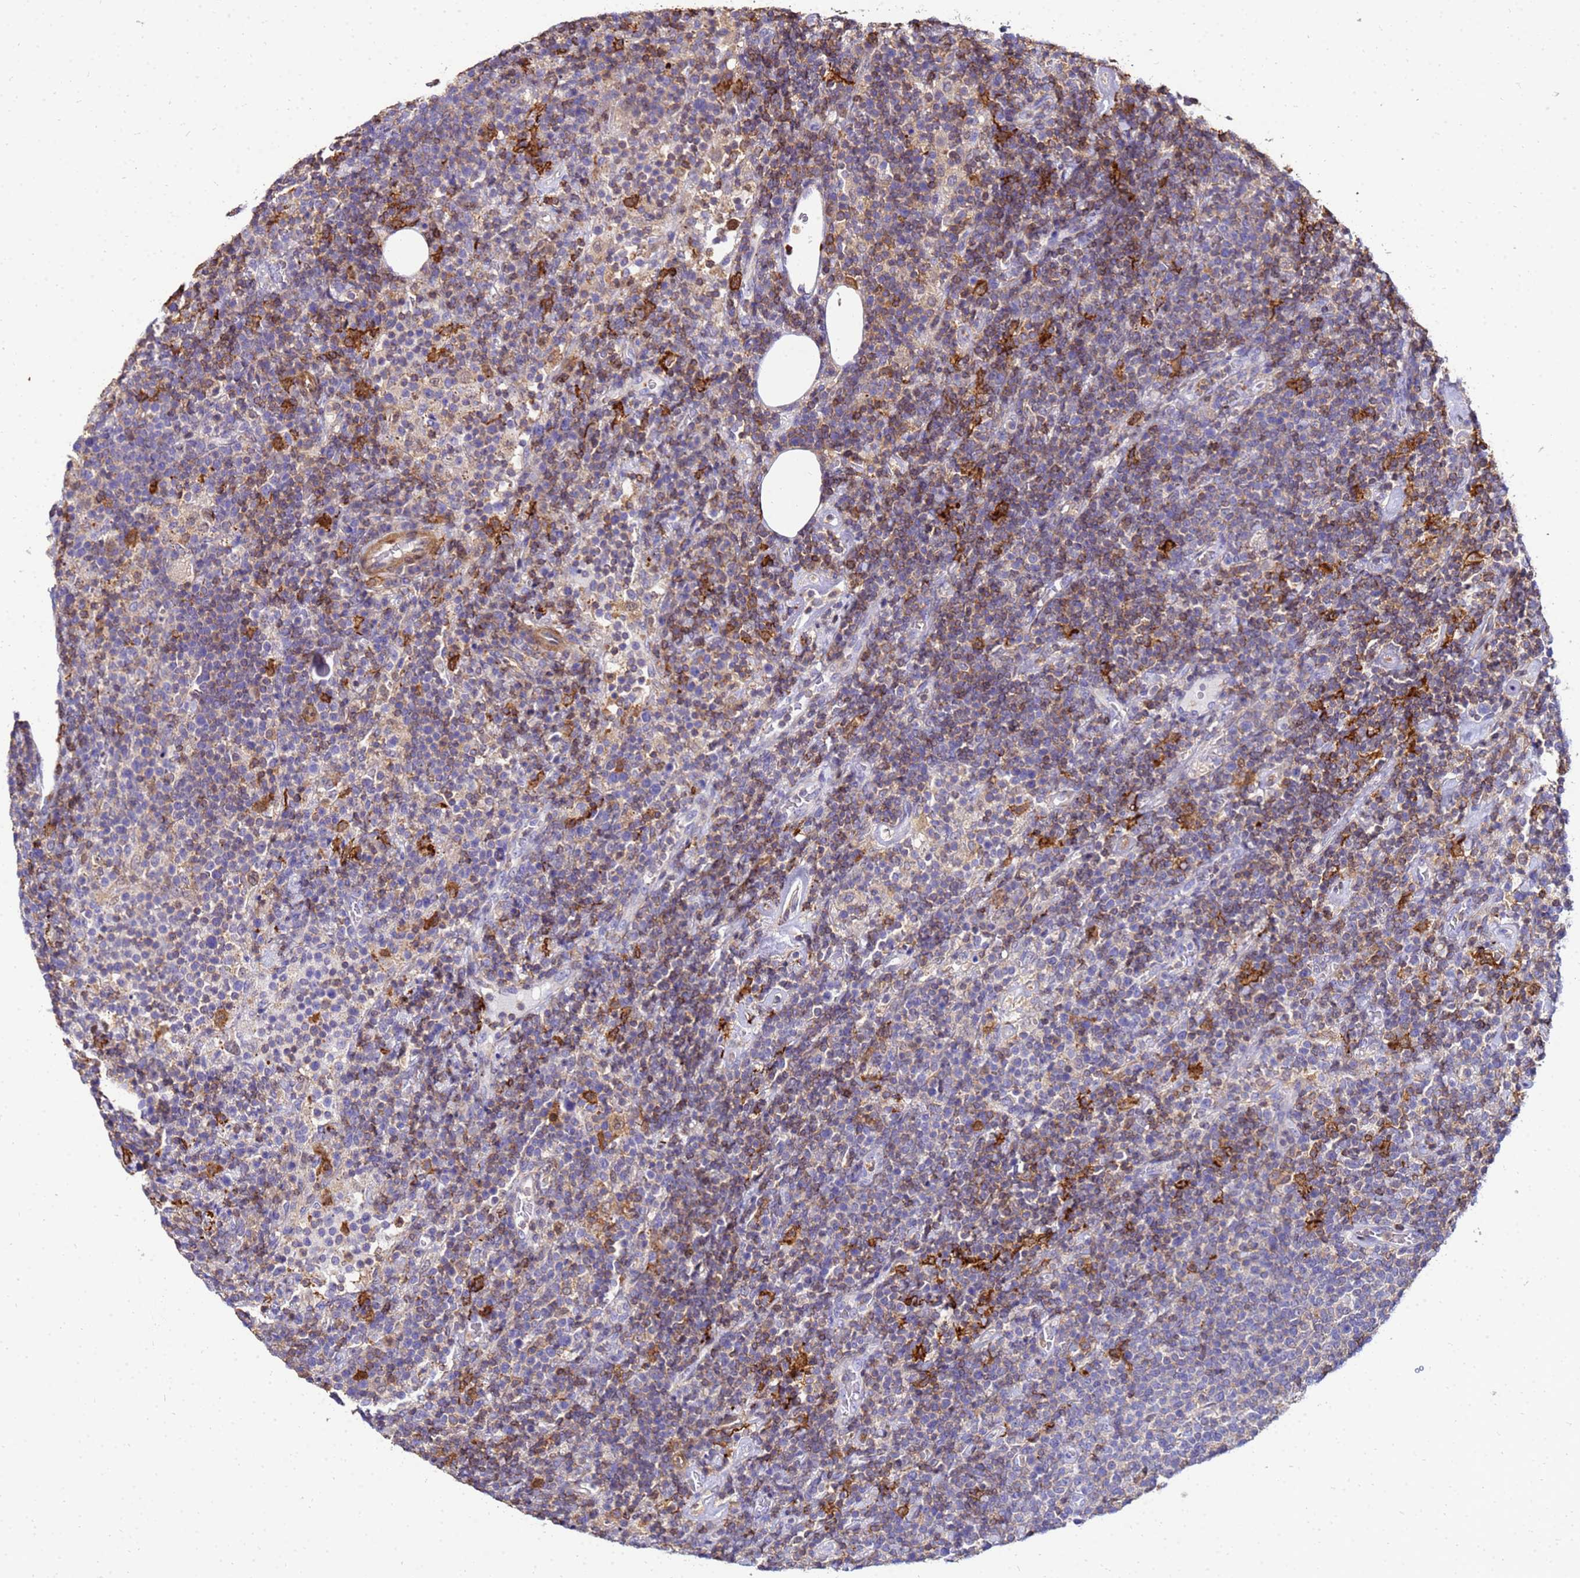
{"staining": {"intensity": "weak", "quantity": "25%-75%", "location": "cytoplasmic/membranous"}, "tissue": "lymphoma", "cell_type": "Tumor cells", "image_type": "cancer", "snomed": [{"axis": "morphology", "description": "Malignant lymphoma, non-Hodgkin's type, High grade"}, {"axis": "topography", "description": "Lymph node"}], "caption": "Approximately 25%-75% of tumor cells in lymphoma display weak cytoplasmic/membranous protein expression as visualized by brown immunohistochemical staining.", "gene": "DBNDD2", "patient": {"sex": "male", "age": 61}}